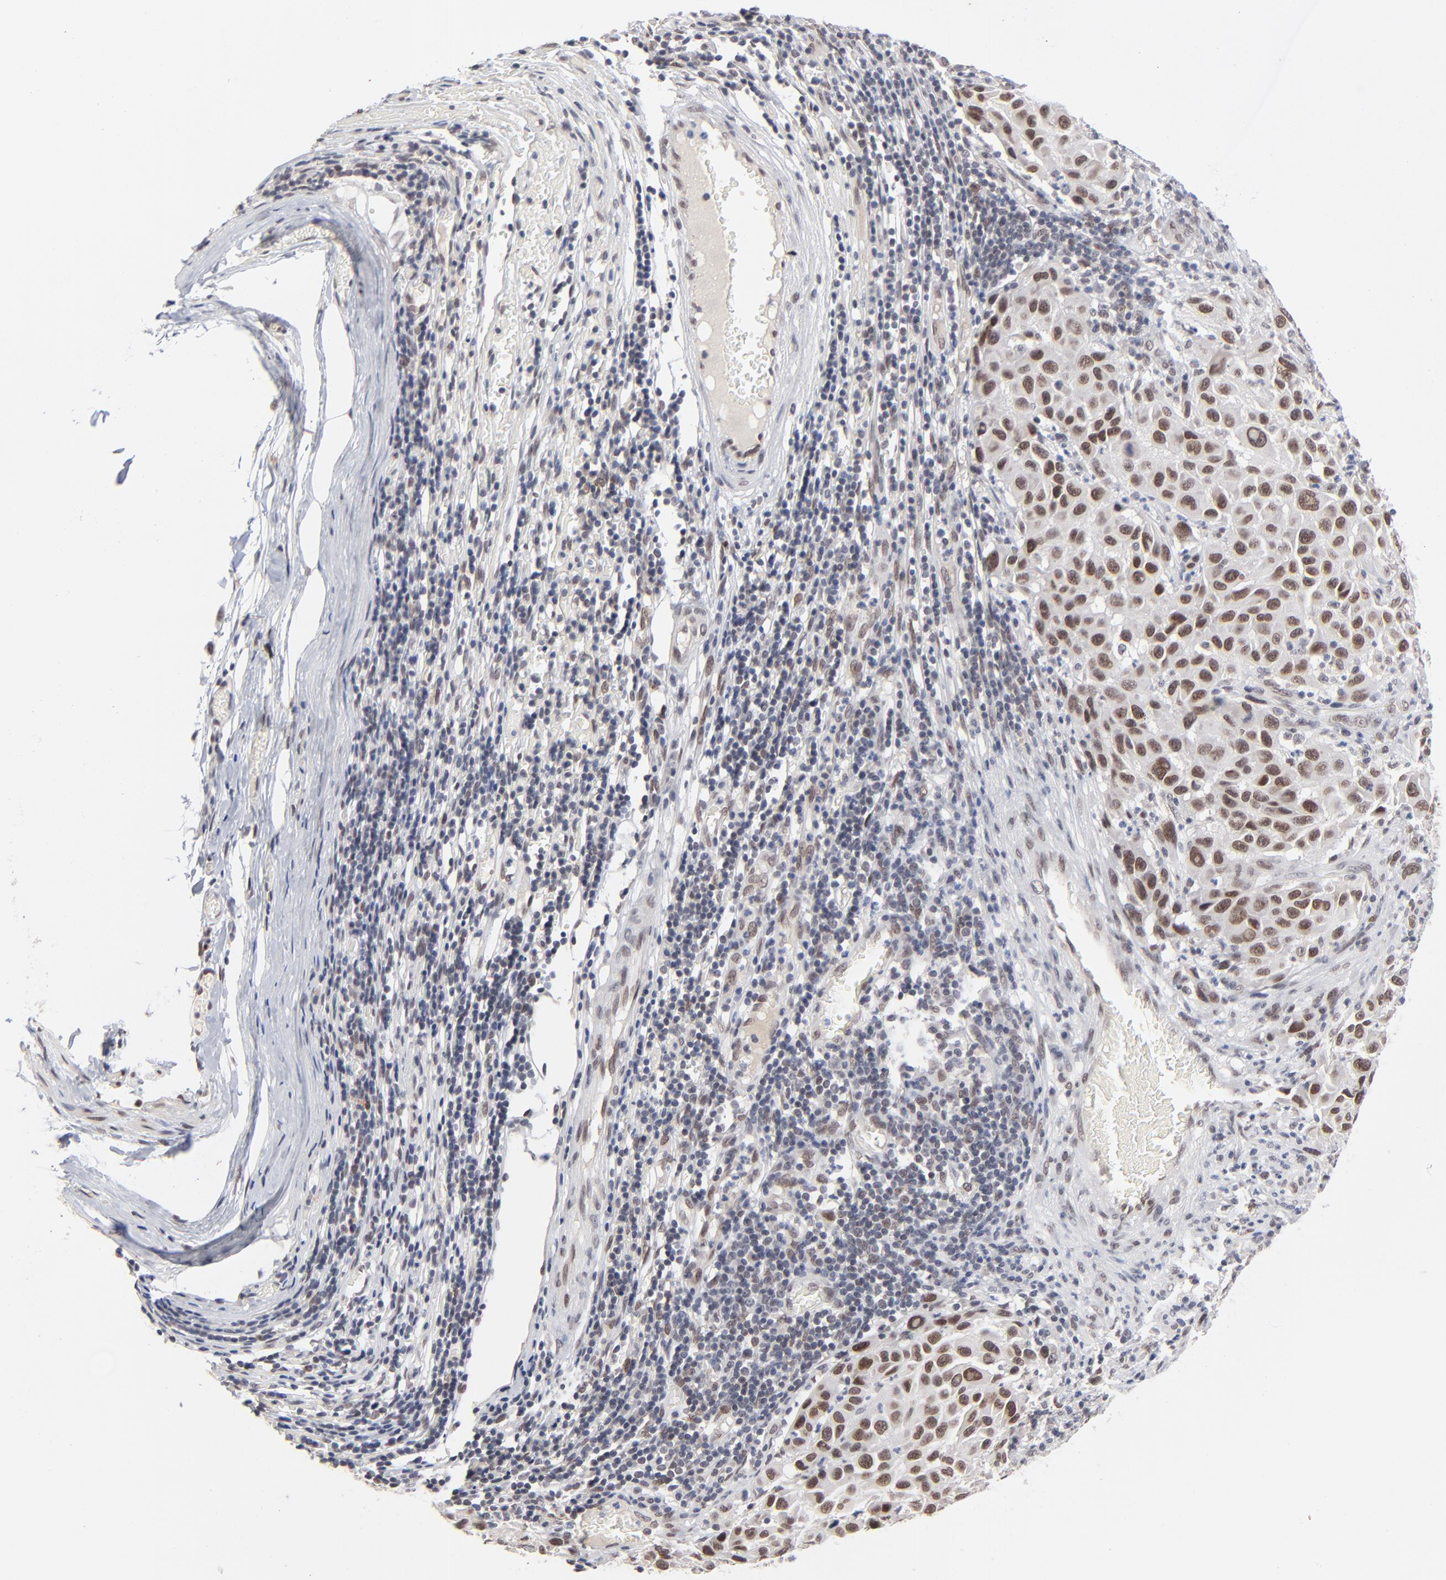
{"staining": {"intensity": "weak", "quantity": ">75%", "location": "nuclear"}, "tissue": "melanoma", "cell_type": "Tumor cells", "image_type": "cancer", "snomed": [{"axis": "morphology", "description": "Malignant melanoma, Metastatic site"}, {"axis": "topography", "description": "Lymph node"}], "caption": "Melanoma was stained to show a protein in brown. There is low levels of weak nuclear positivity in approximately >75% of tumor cells.", "gene": "MBIP", "patient": {"sex": "male", "age": 61}}